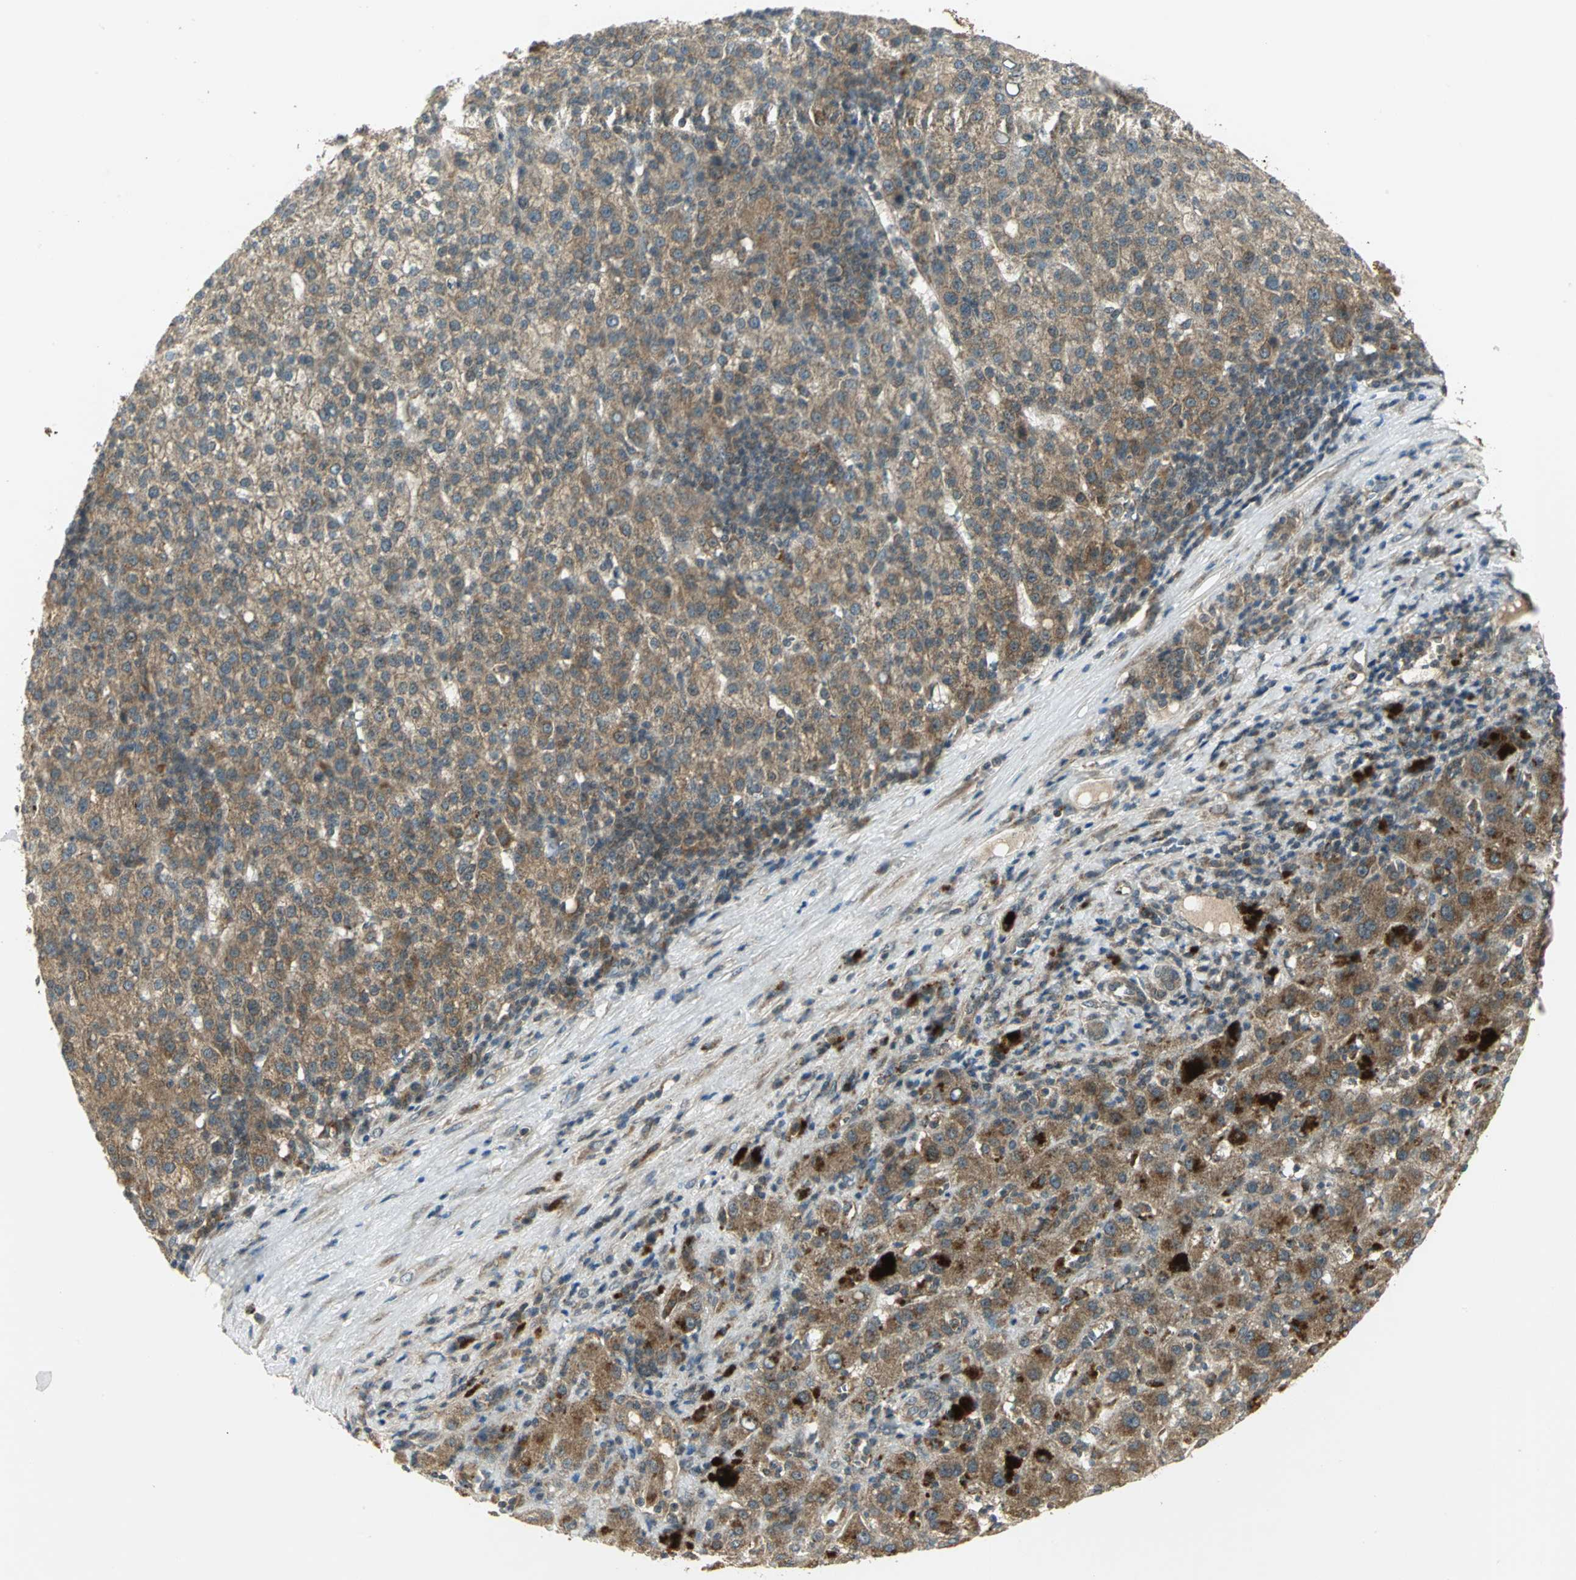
{"staining": {"intensity": "strong", "quantity": ">75%", "location": "cytoplasmic/membranous"}, "tissue": "liver cancer", "cell_type": "Tumor cells", "image_type": "cancer", "snomed": [{"axis": "morphology", "description": "Carcinoma, Hepatocellular, NOS"}, {"axis": "topography", "description": "Liver"}], "caption": "Brown immunohistochemical staining in hepatocellular carcinoma (liver) reveals strong cytoplasmic/membranous positivity in approximately >75% of tumor cells.", "gene": "MAPK8IP3", "patient": {"sex": "female", "age": 58}}